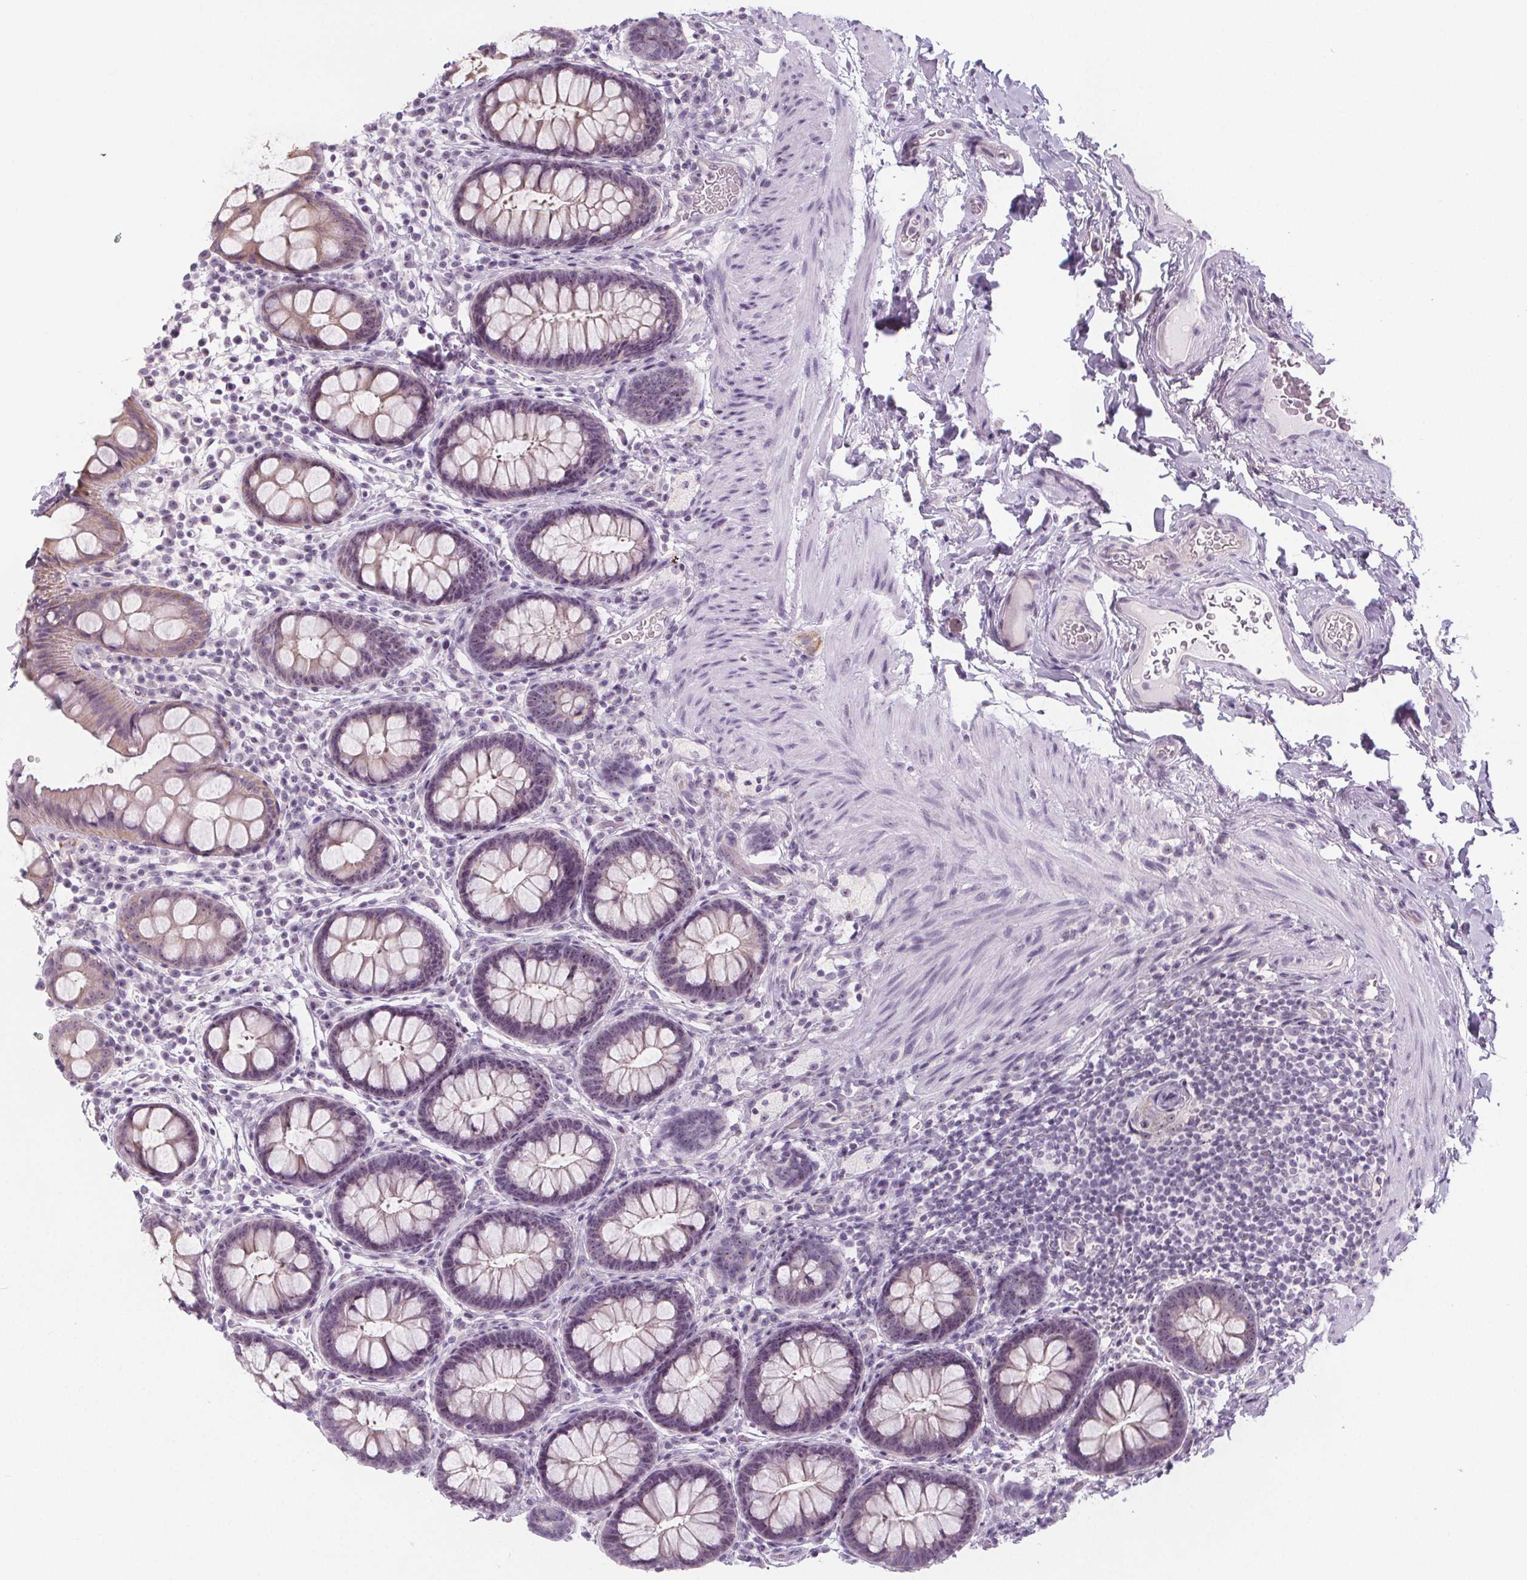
{"staining": {"intensity": "weak", "quantity": "25%-75%", "location": "cytoplasmic/membranous,nuclear"}, "tissue": "rectum", "cell_type": "Glandular cells", "image_type": "normal", "snomed": [{"axis": "morphology", "description": "Normal tissue, NOS"}, {"axis": "topography", "description": "Rectum"}, {"axis": "topography", "description": "Peripheral nerve tissue"}], "caption": "Immunohistochemical staining of benign rectum reveals low levels of weak cytoplasmic/membranous,nuclear positivity in approximately 25%-75% of glandular cells. Using DAB (brown) and hematoxylin (blue) stains, captured at high magnification using brightfield microscopy.", "gene": "NOLC1", "patient": {"sex": "female", "age": 69}}